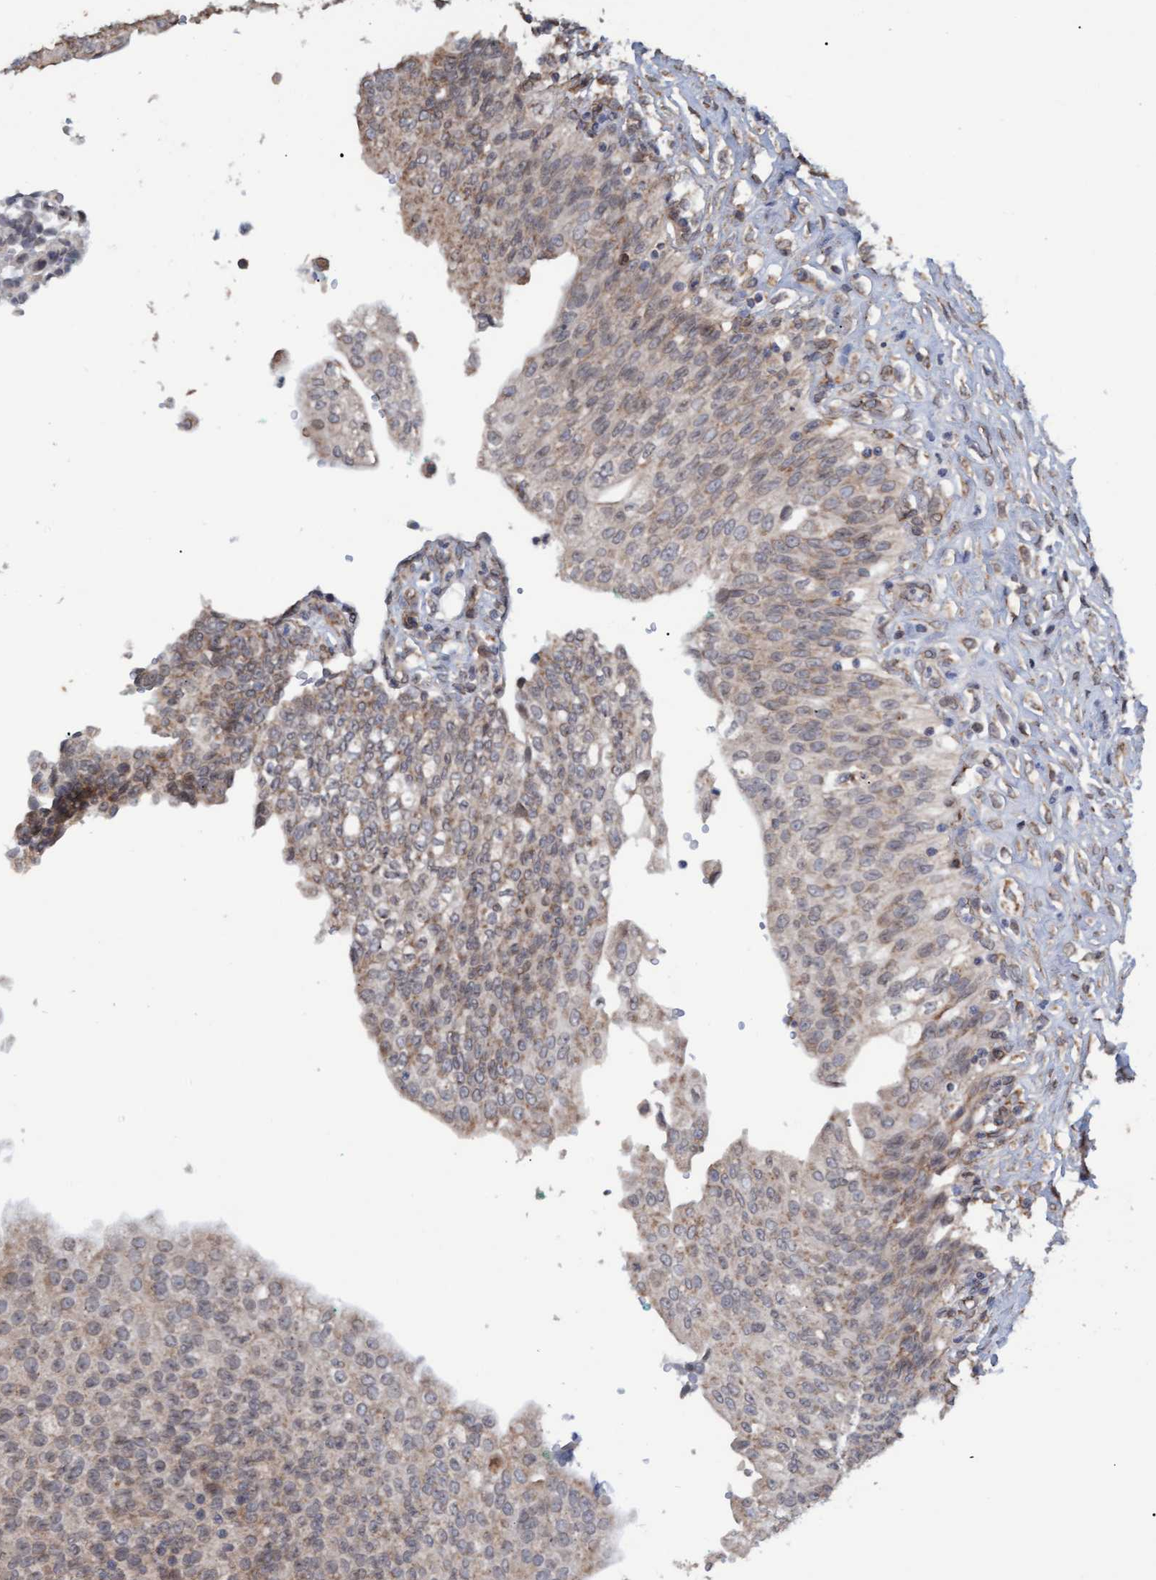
{"staining": {"intensity": "weak", "quantity": ">75%", "location": "cytoplasmic/membranous"}, "tissue": "urinary bladder", "cell_type": "Urothelial cells", "image_type": "normal", "snomed": [{"axis": "morphology", "description": "Urothelial carcinoma, High grade"}, {"axis": "topography", "description": "Urinary bladder"}], "caption": "DAB immunohistochemical staining of benign human urinary bladder displays weak cytoplasmic/membranous protein positivity in approximately >75% of urothelial cells.", "gene": "MGLL", "patient": {"sex": "male", "age": 46}}